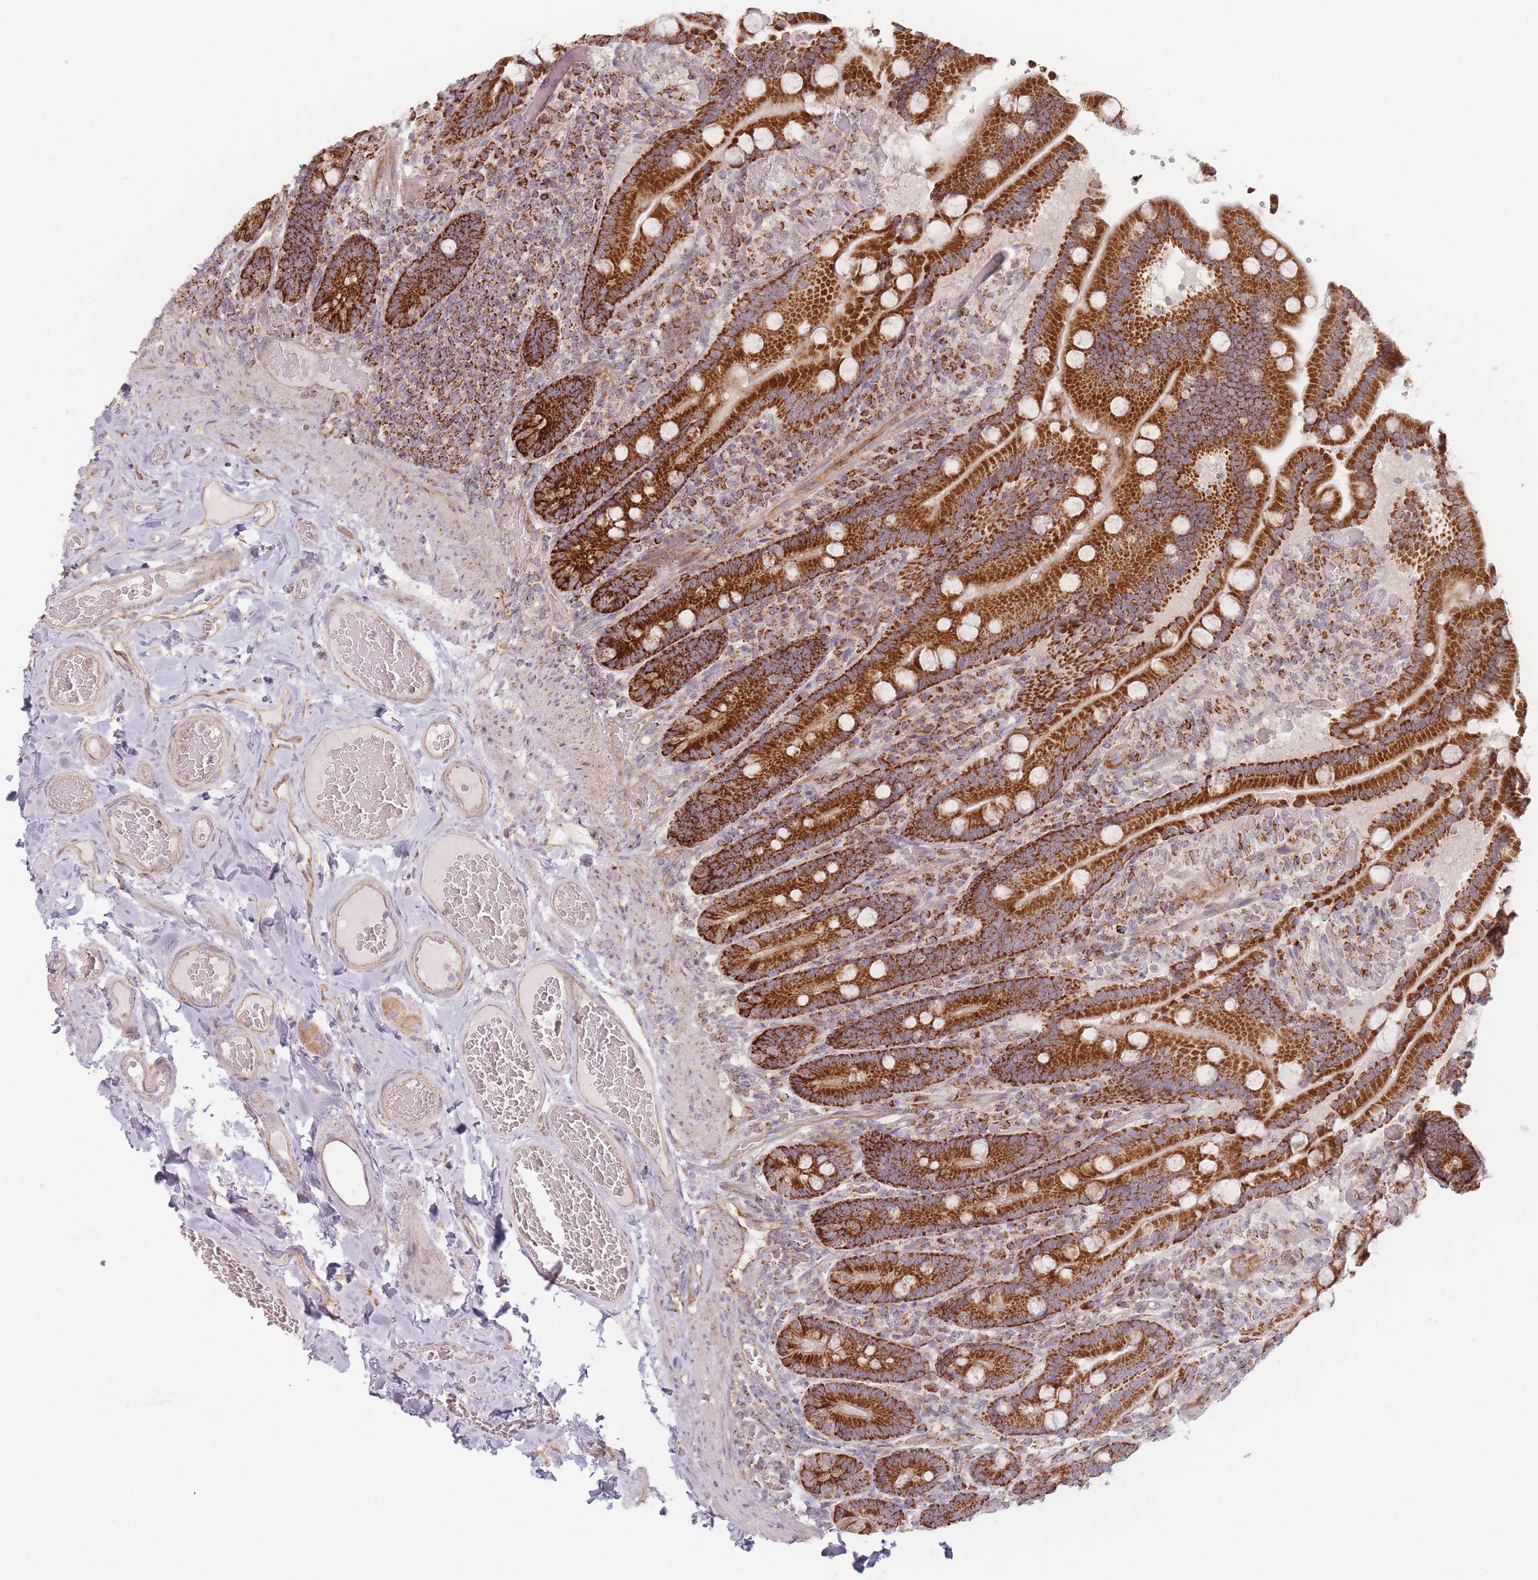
{"staining": {"intensity": "strong", "quantity": ">75%", "location": "cytoplasmic/membranous"}, "tissue": "duodenum", "cell_type": "Glandular cells", "image_type": "normal", "snomed": [{"axis": "morphology", "description": "Normal tissue, NOS"}, {"axis": "topography", "description": "Duodenum"}], "caption": "Protein expression by immunohistochemistry (IHC) shows strong cytoplasmic/membranous staining in approximately >75% of glandular cells in normal duodenum. (brown staining indicates protein expression, while blue staining denotes nuclei).", "gene": "ESRP2", "patient": {"sex": "female", "age": 62}}